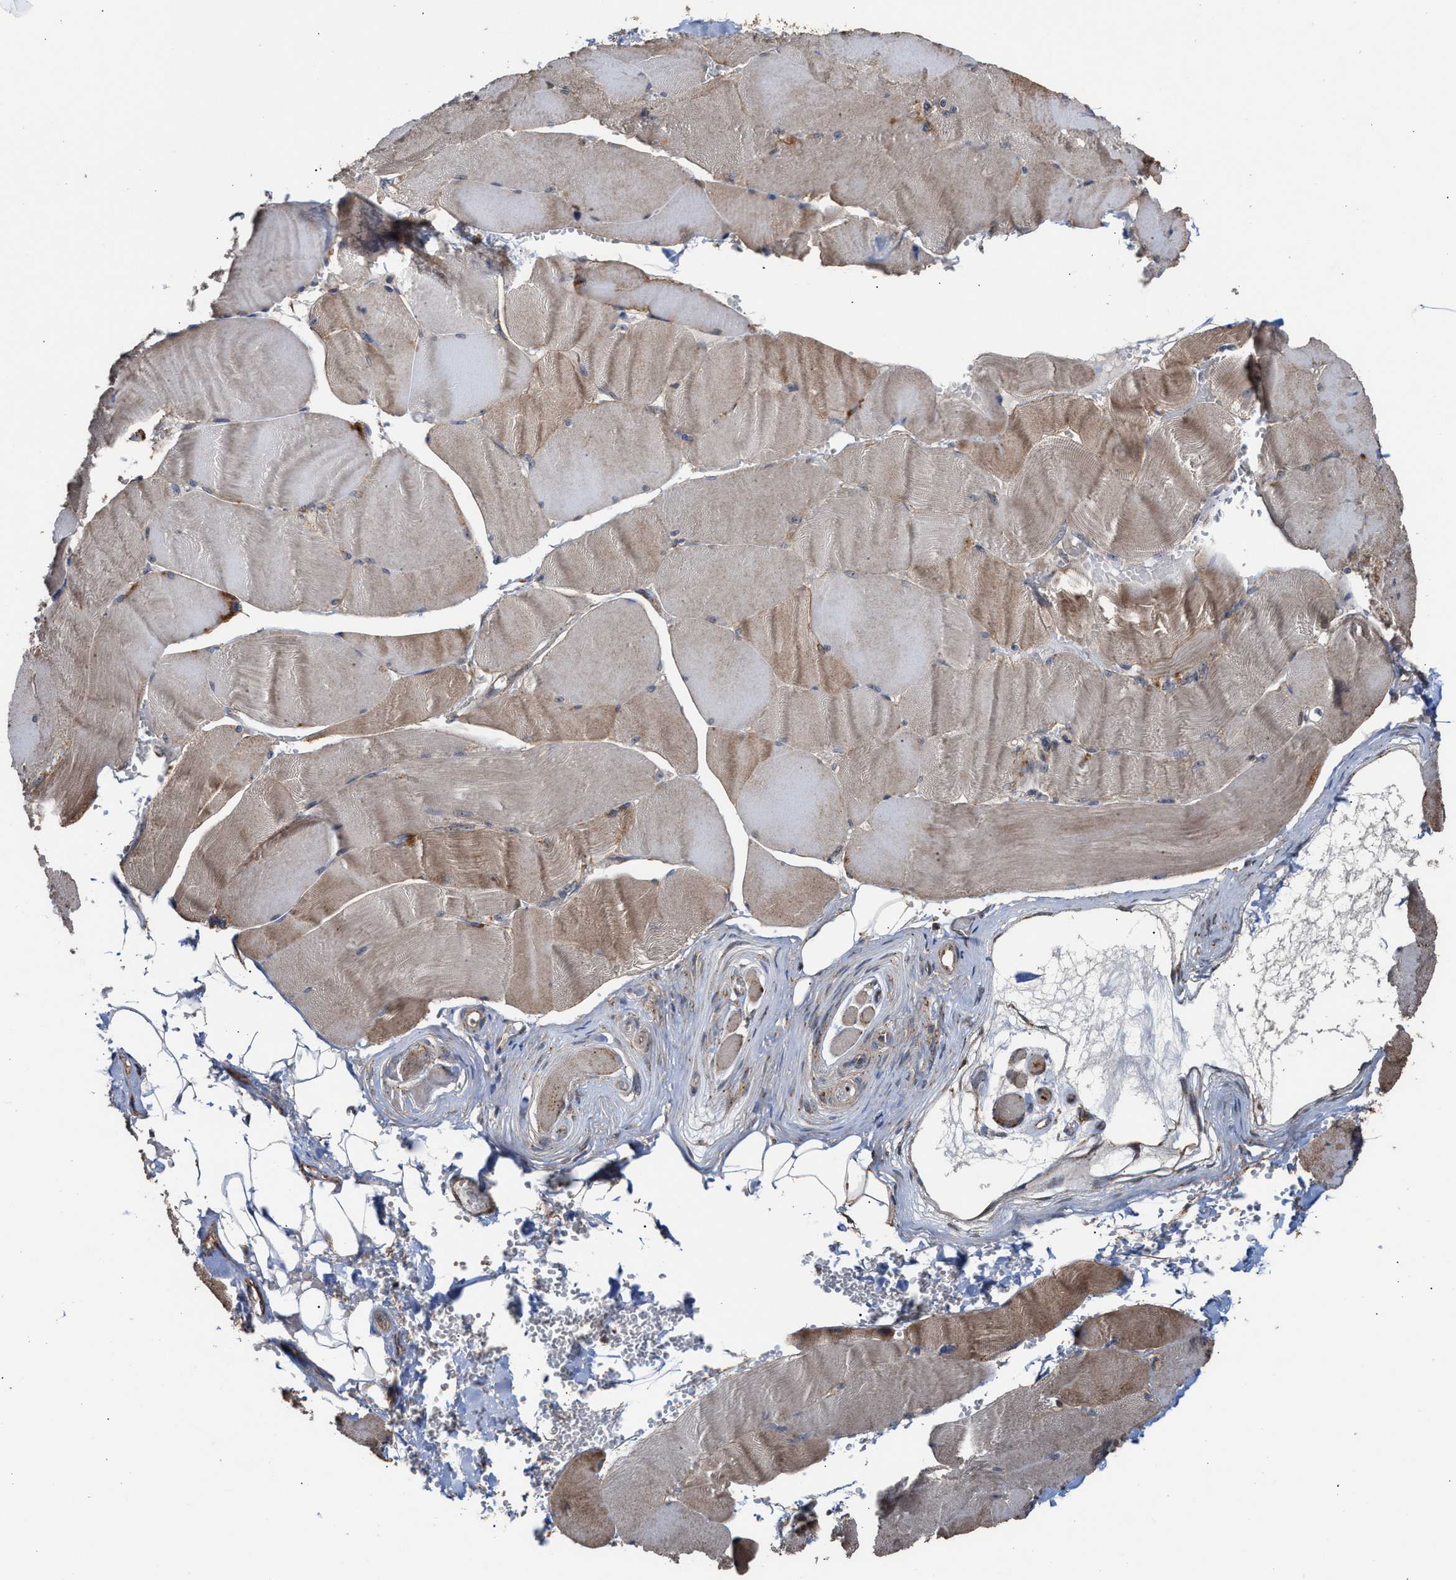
{"staining": {"intensity": "moderate", "quantity": "25%-75%", "location": "cytoplasmic/membranous"}, "tissue": "skeletal muscle", "cell_type": "Myocytes", "image_type": "normal", "snomed": [{"axis": "morphology", "description": "Normal tissue, NOS"}, {"axis": "topography", "description": "Skin"}, {"axis": "topography", "description": "Skeletal muscle"}], "caption": "A medium amount of moderate cytoplasmic/membranous positivity is identified in approximately 25%-75% of myocytes in benign skeletal muscle.", "gene": "EXOSC2", "patient": {"sex": "male", "age": 83}}